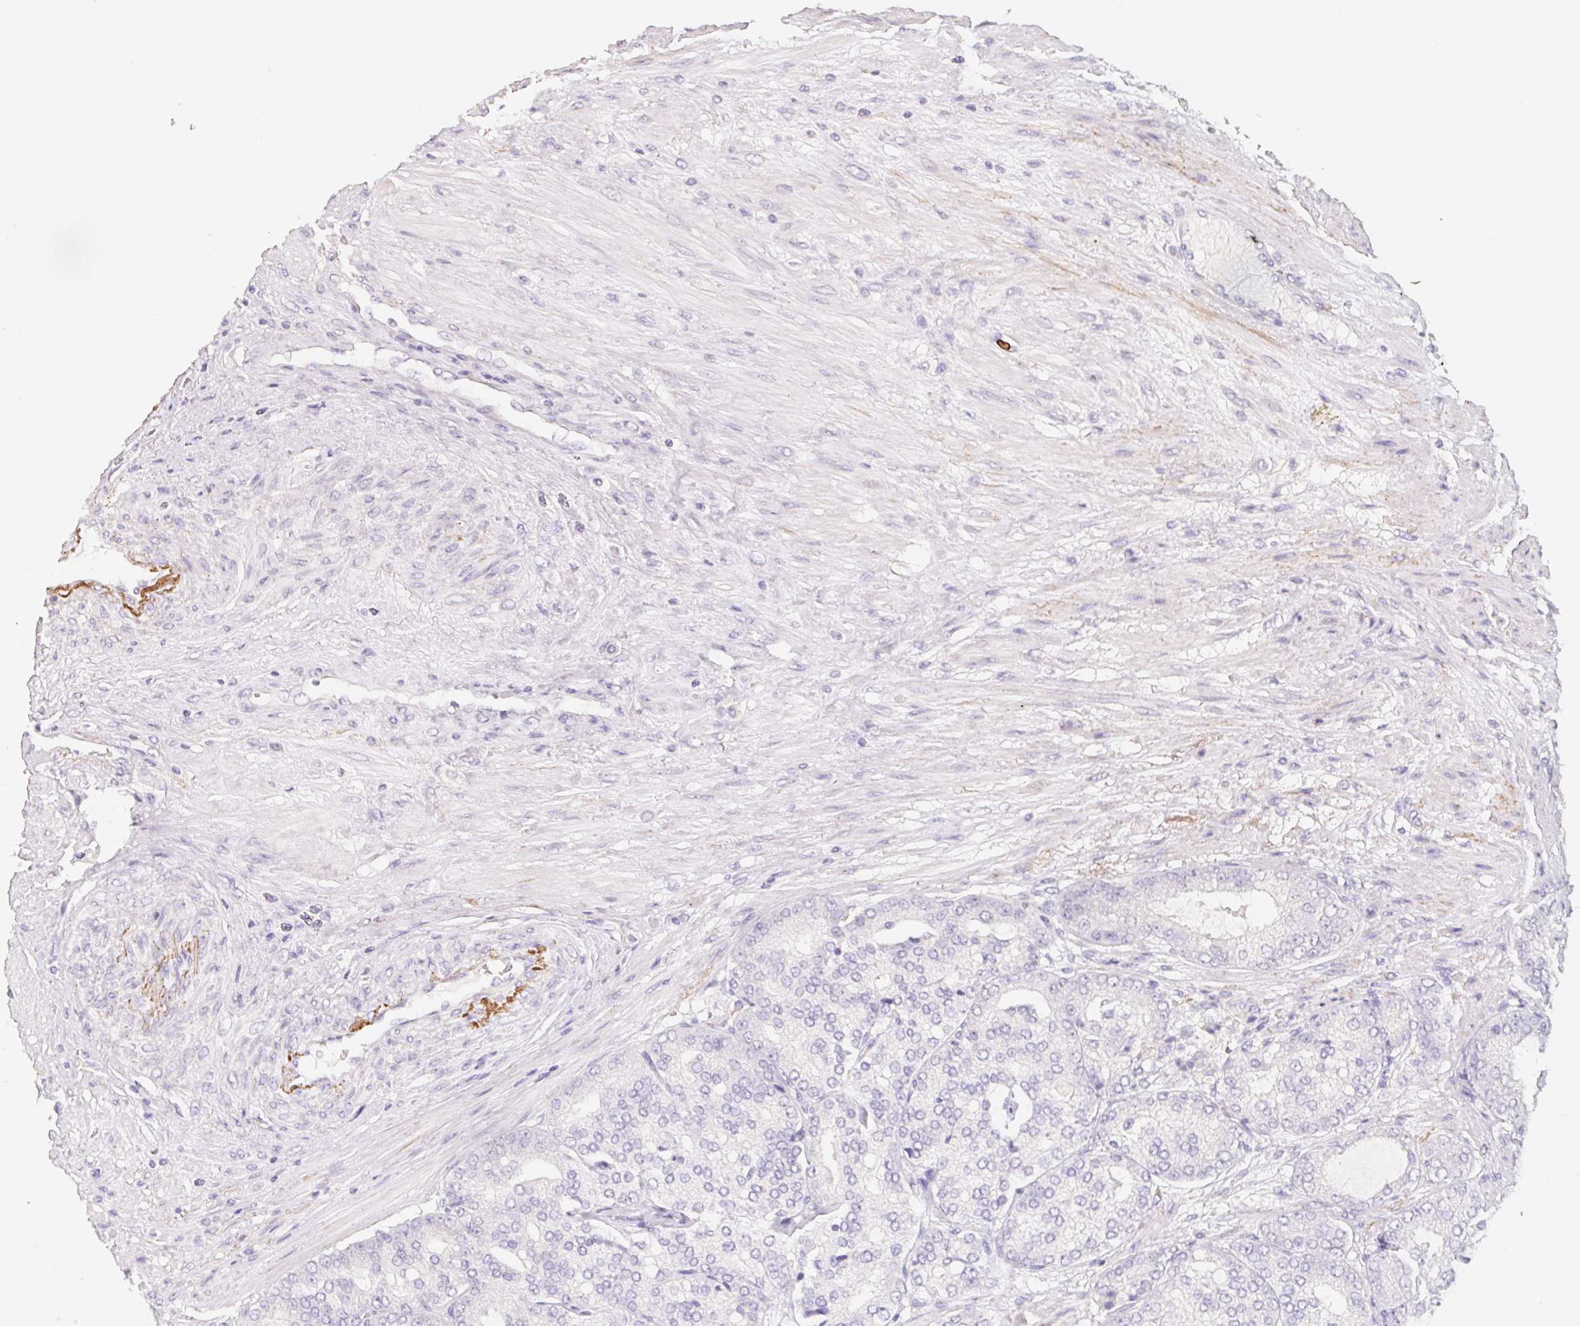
{"staining": {"intensity": "negative", "quantity": "none", "location": "none"}, "tissue": "prostate cancer", "cell_type": "Tumor cells", "image_type": "cancer", "snomed": [{"axis": "morphology", "description": "Adenocarcinoma, High grade"}, {"axis": "topography", "description": "Prostate"}], "caption": "Immunohistochemistry of human adenocarcinoma (high-grade) (prostate) displays no expression in tumor cells.", "gene": "MYL4", "patient": {"sex": "male", "age": 71}}